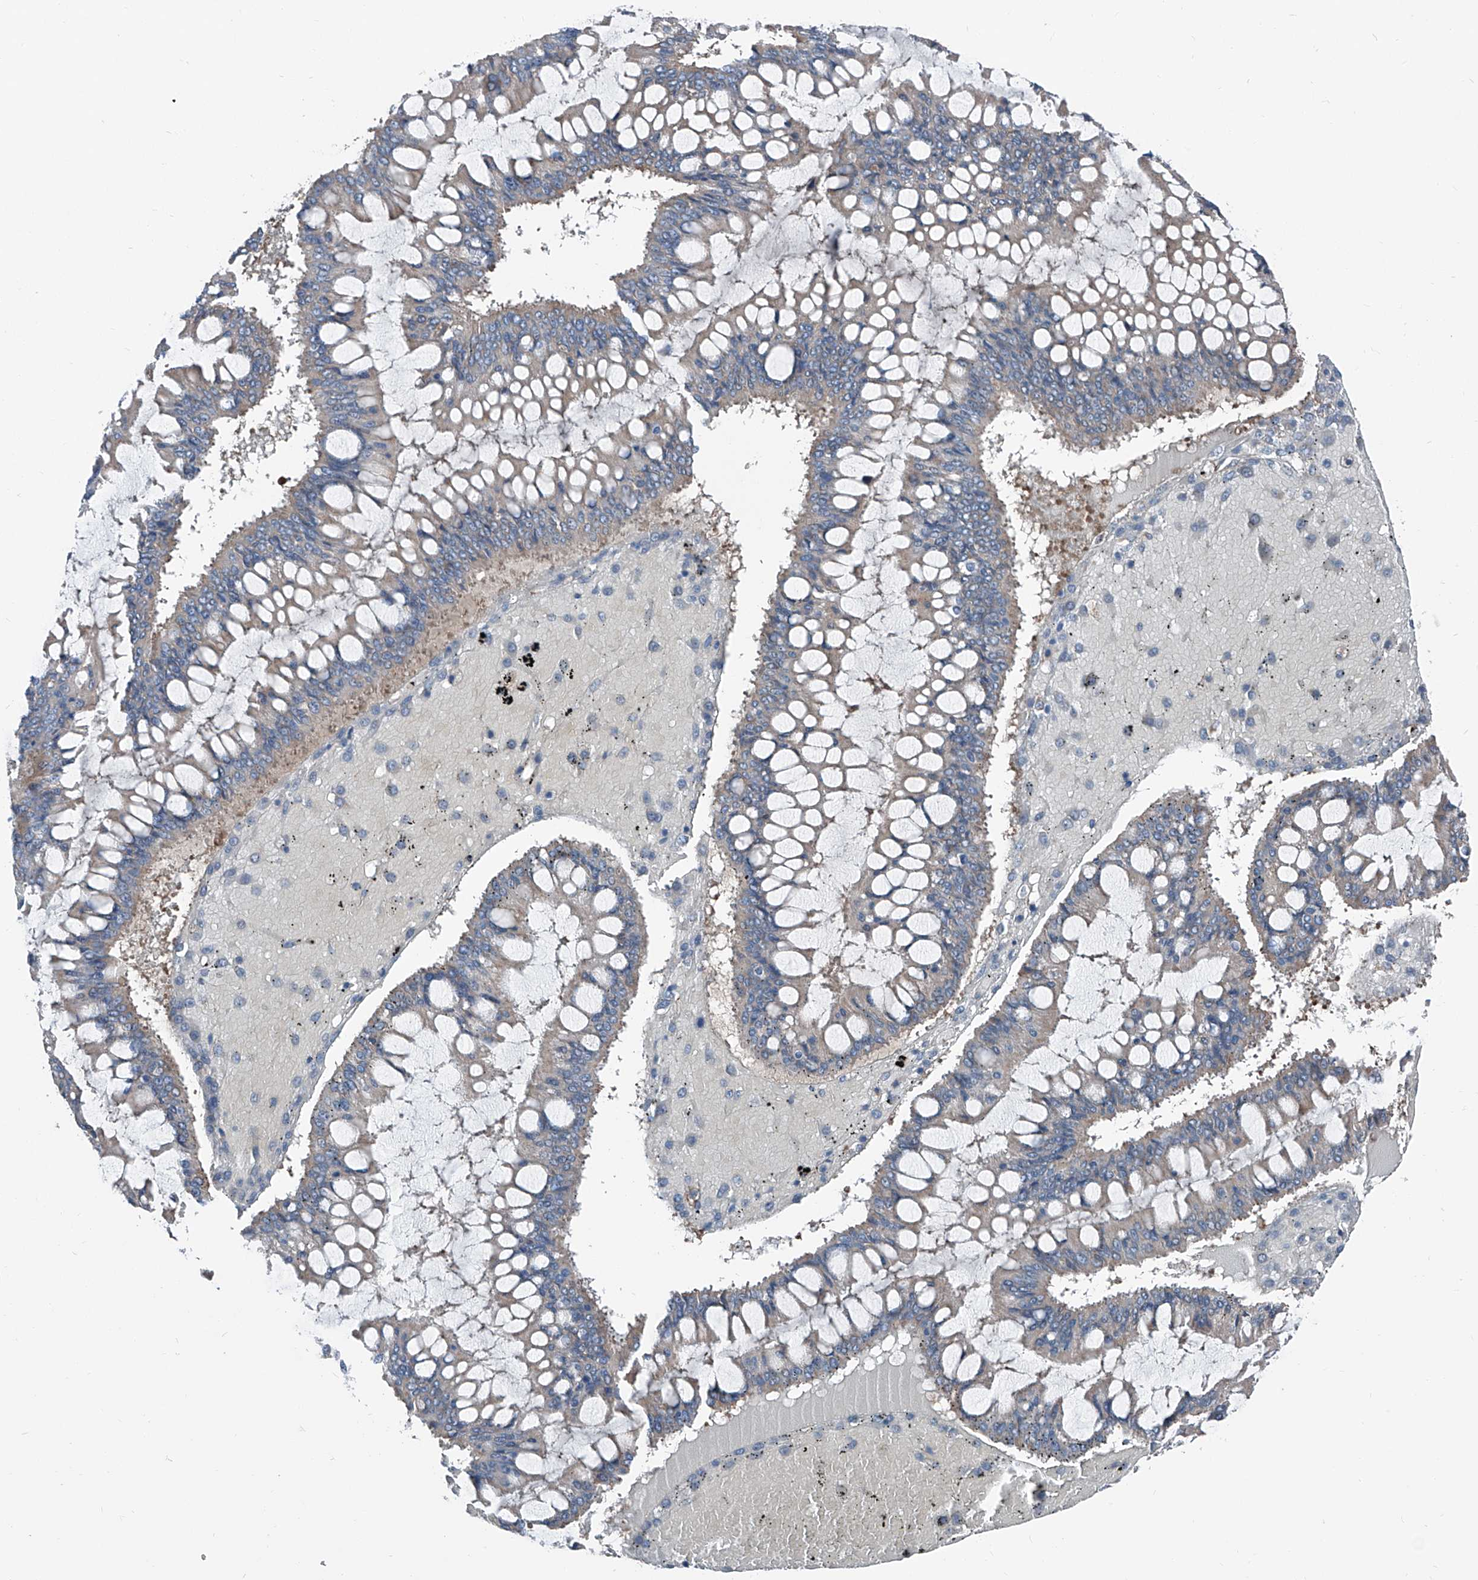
{"staining": {"intensity": "negative", "quantity": "none", "location": "none"}, "tissue": "ovarian cancer", "cell_type": "Tumor cells", "image_type": "cancer", "snomed": [{"axis": "morphology", "description": "Cystadenocarcinoma, mucinous, NOS"}, {"axis": "topography", "description": "Ovary"}], "caption": "Immunohistochemical staining of human mucinous cystadenocarcinoma (ovarian) exhibits no significant positivity in tumor cells.", "gene": "GPAT3", "patient": {"sex": "female", "age": 73}}